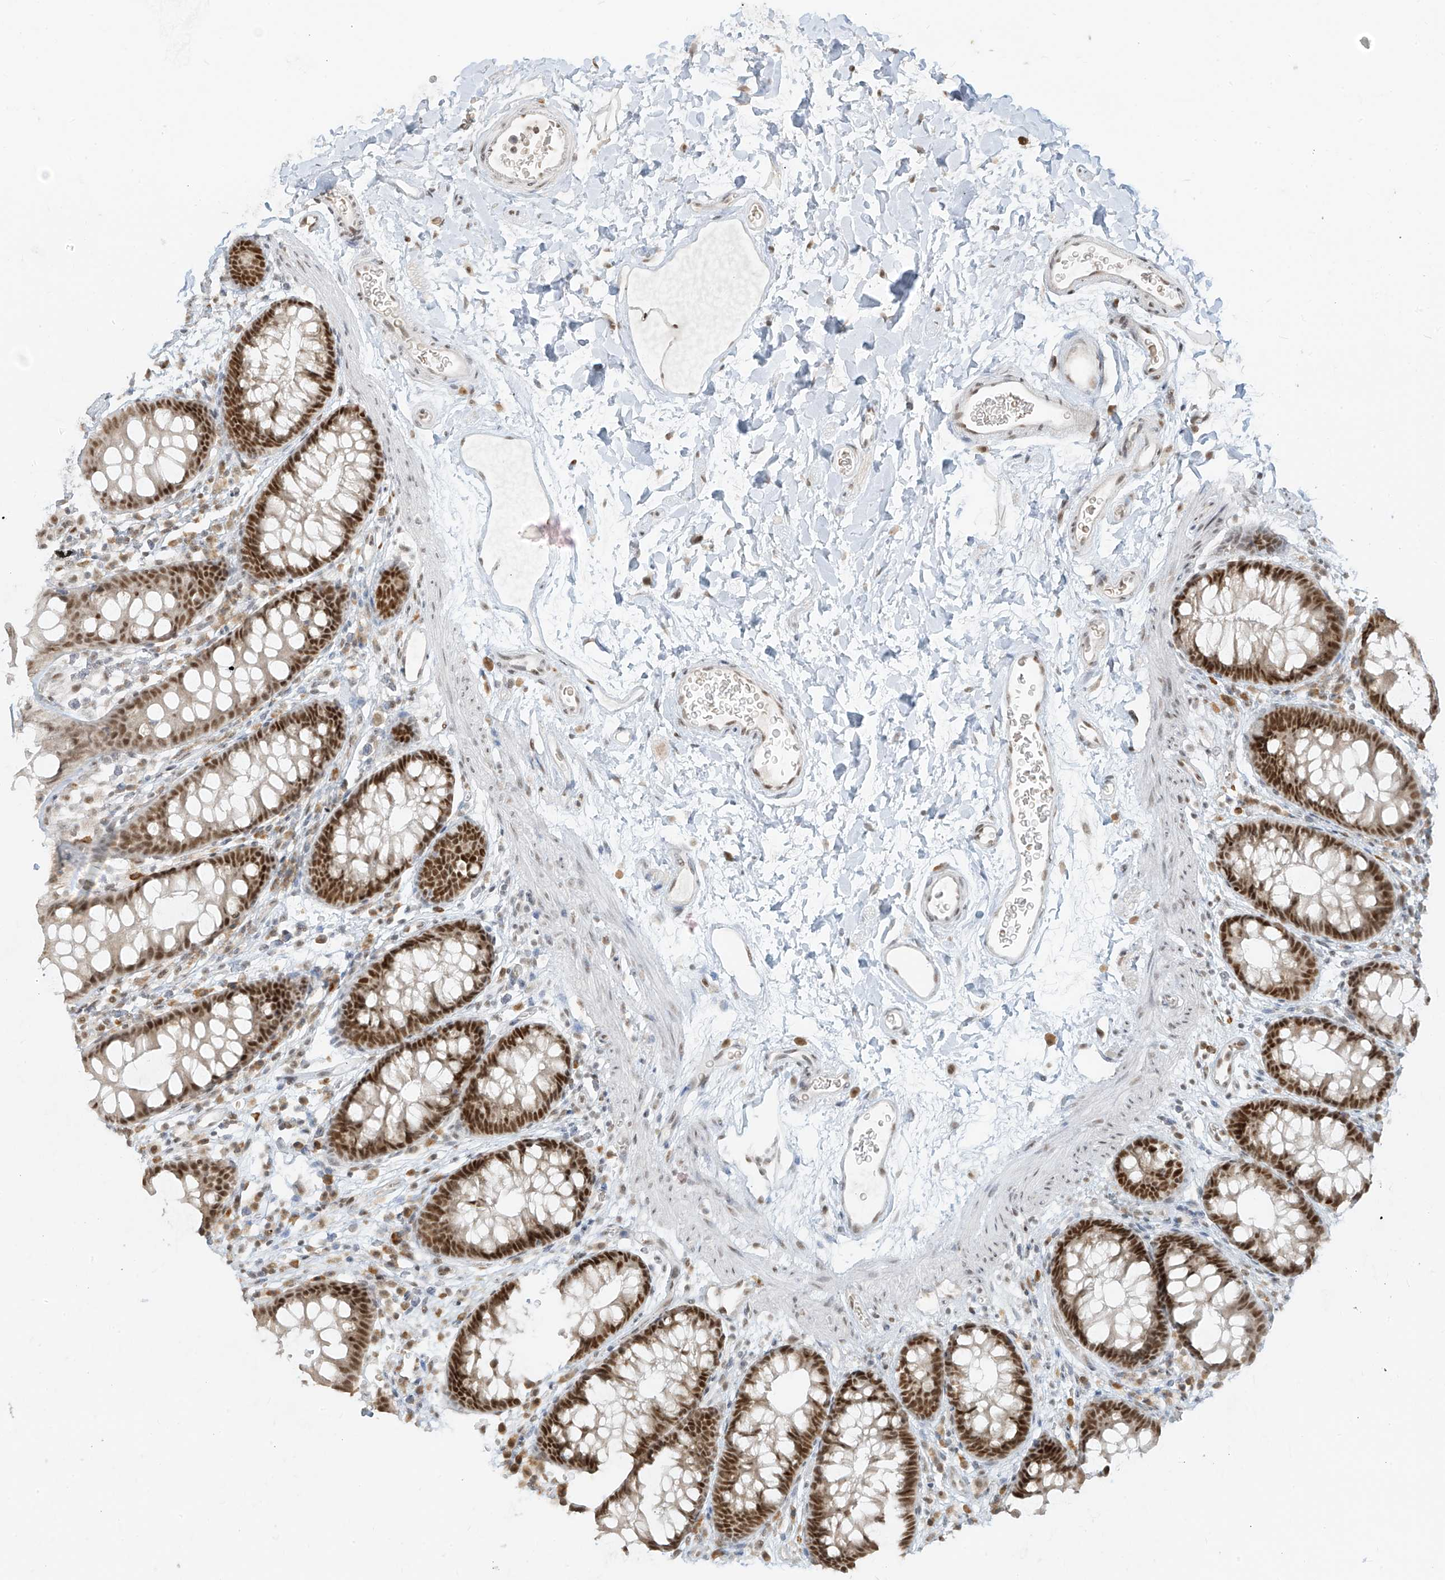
{"staining": {"intensity": "weak", "quantity": ">75%", "location": "nuclear"}, "tissue": "colon", "cell_type": "Endothelial cells", "image_type": "normal", "snomed": [{"axis": "morphology", "description": "Normal tissue, NOS"}, {"axis": "topography", "description": "Colon"}], "caption": "This histopathology image demonstrates immunohistochemistry staining of normal human colon, with low weak nuclear positivity in approximately >75% of endothelial cells.", "gene": "ZMYM2", "patient": {"sex": "female", "age": 62}}